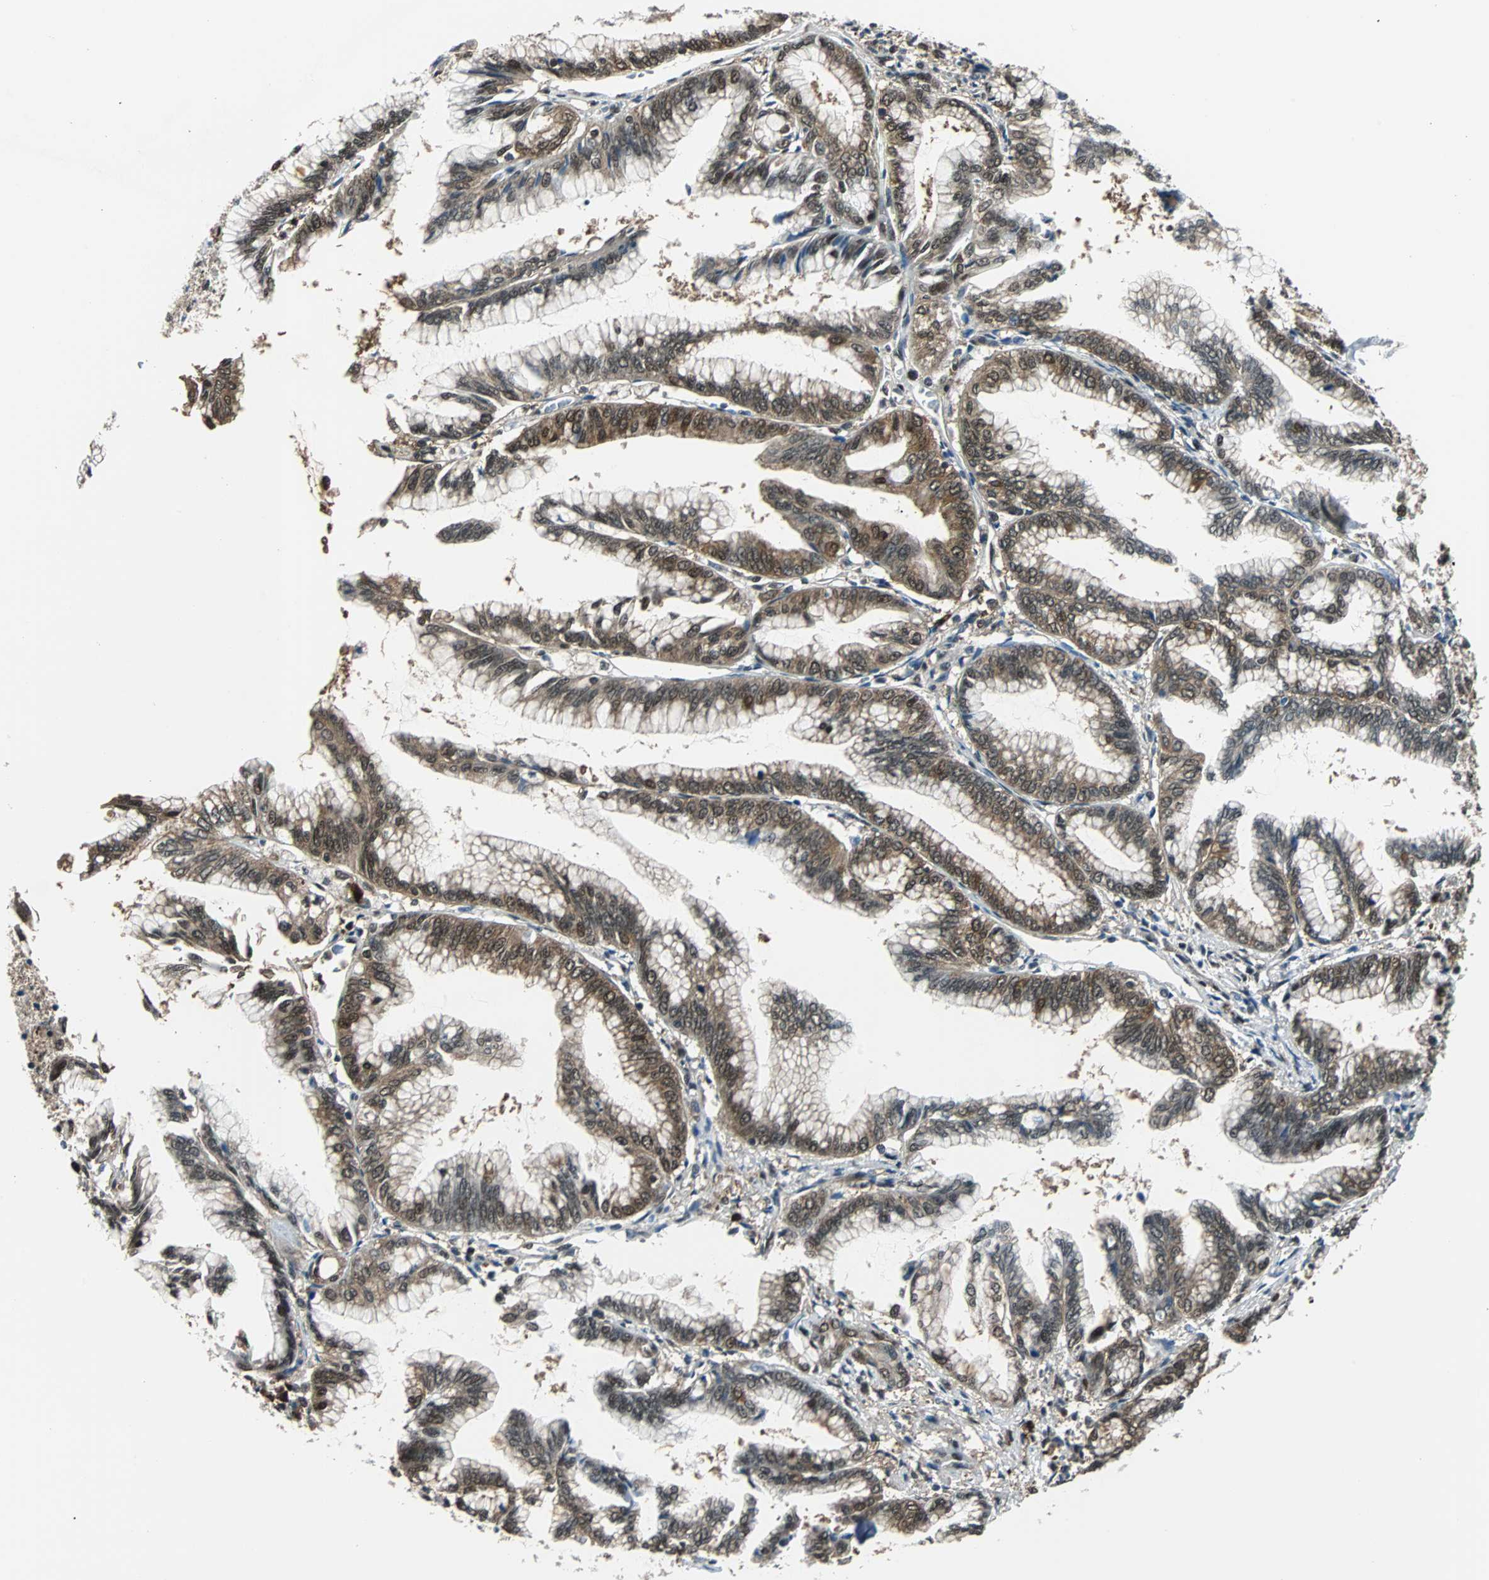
{"staining": {"intensity": "moderate", "quantity": ">75%", "location": "cytoplasmic/membranous,nuclear"}, "tissue": "pancreatic cancer", "cell_type": "Tumor cells", "image_type": "cancer", "snomed": [{"axis": "morphology", "description": "Adenocarcinoma, NOS"}, {"axis": "topography", "description": "Pancreas"}], "caption": "Adenocarcinoma (pancreatic) tissue displays moderate cytoplasmic/membranous and nuclear expression in about >75% of tumor cells", "gene": "VCP", "patient": {"sex": "female", "age": 64}}